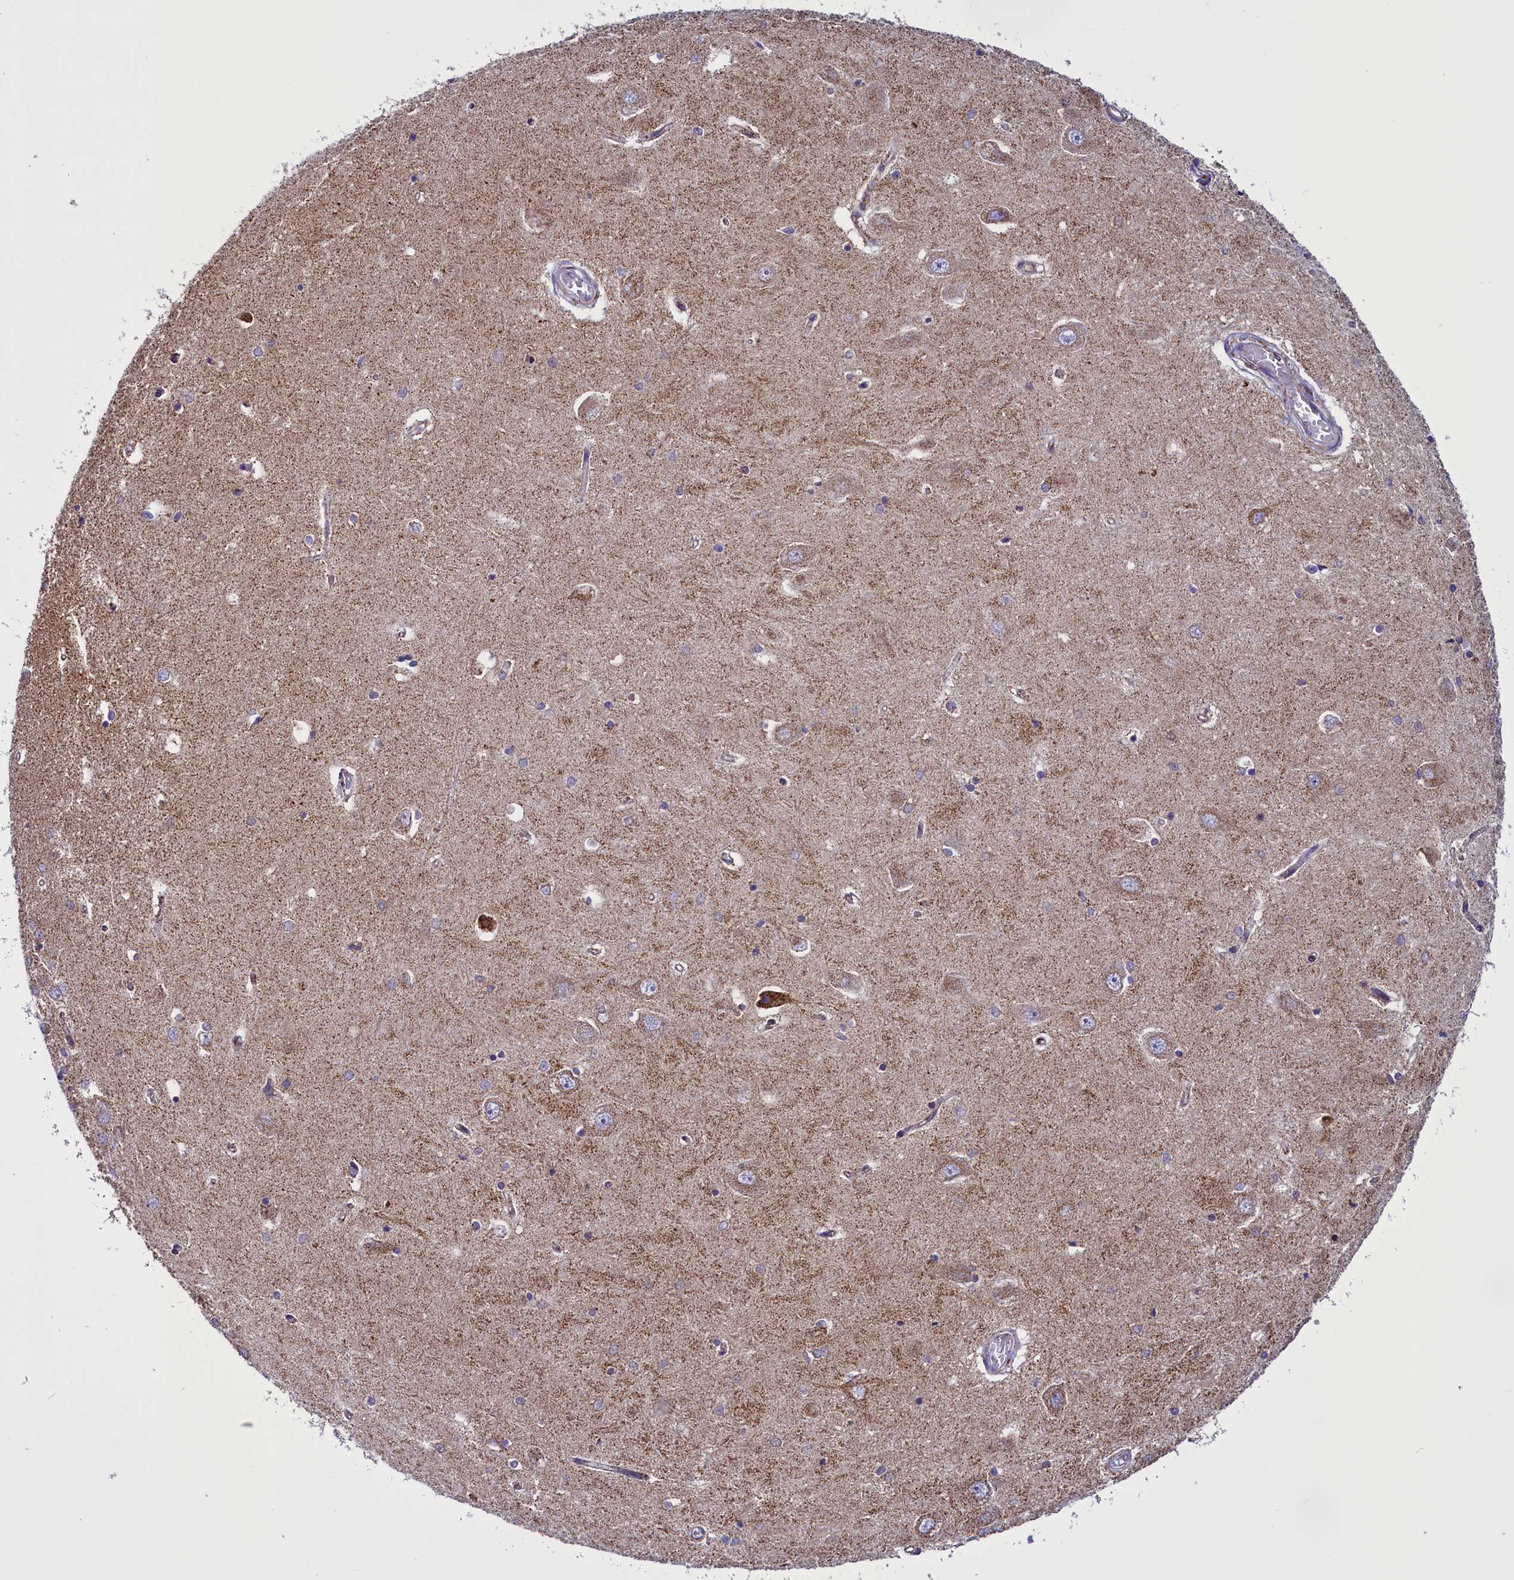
{"staining": {"intensity": "negative", "quantity": "none", "location": "none"}, "tissue": "hippocampus", "cell_type": "Glial cells", "image_type": "normal", "snomed": [{"axis": "morphology", "description": "Normal tissue, NOS"}, {"axis": "topography", "description": "Hippocampus"}], "caption": "This photomicrograph is of normal hippocampus stained with IHC to label a protein in brown with the nuclei are counter-stained blue. There is no expression in glial cells.", "gene": "ICA1L", "patient": {"sex": "male", "age": 45}}